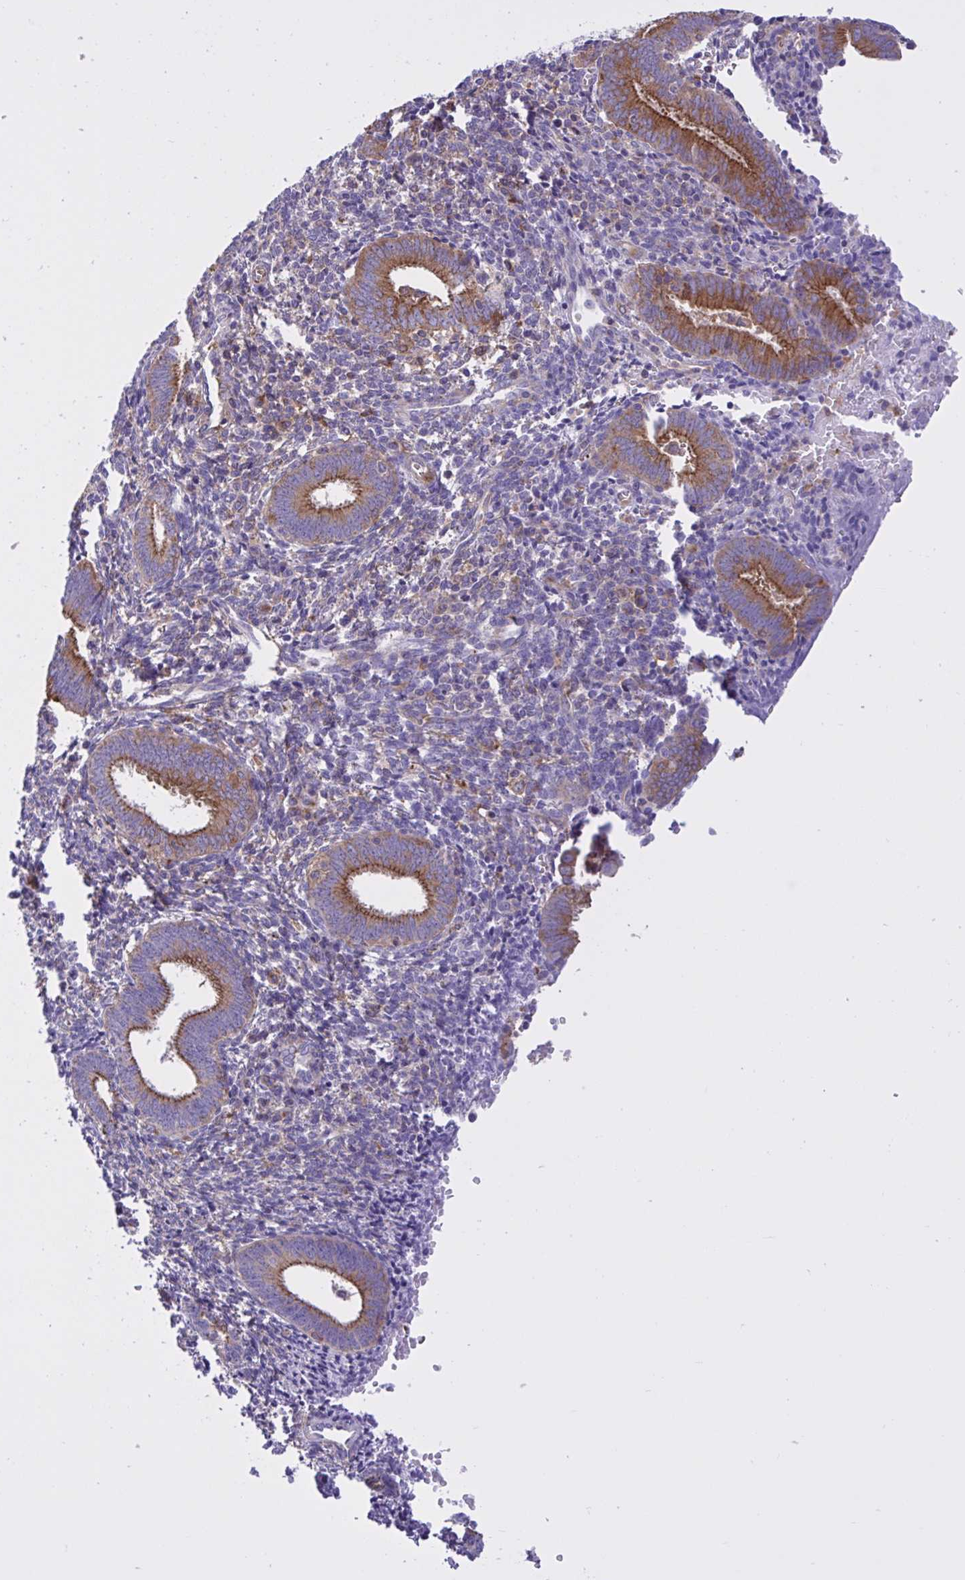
{"staining": {"intensity": "weak", "quantity": "<25%", "location": "cytoplasmic/membranous"}, "tissue": "endometrium", "cell_type": "Cells in endometrial stroma", "image_type": "normal", "snomed": [{"axis": "morphology", "description": "Normal tissue, NOS"}, {"axis": "topography", "description": "Endometrium"}], "caption": "Immunohistochemical staining of normal endometrium exhibits no significant expression in cells in endometrial stroma.", "gene": "OR51M1", "patient": {"sex": "female", "age": 41}}